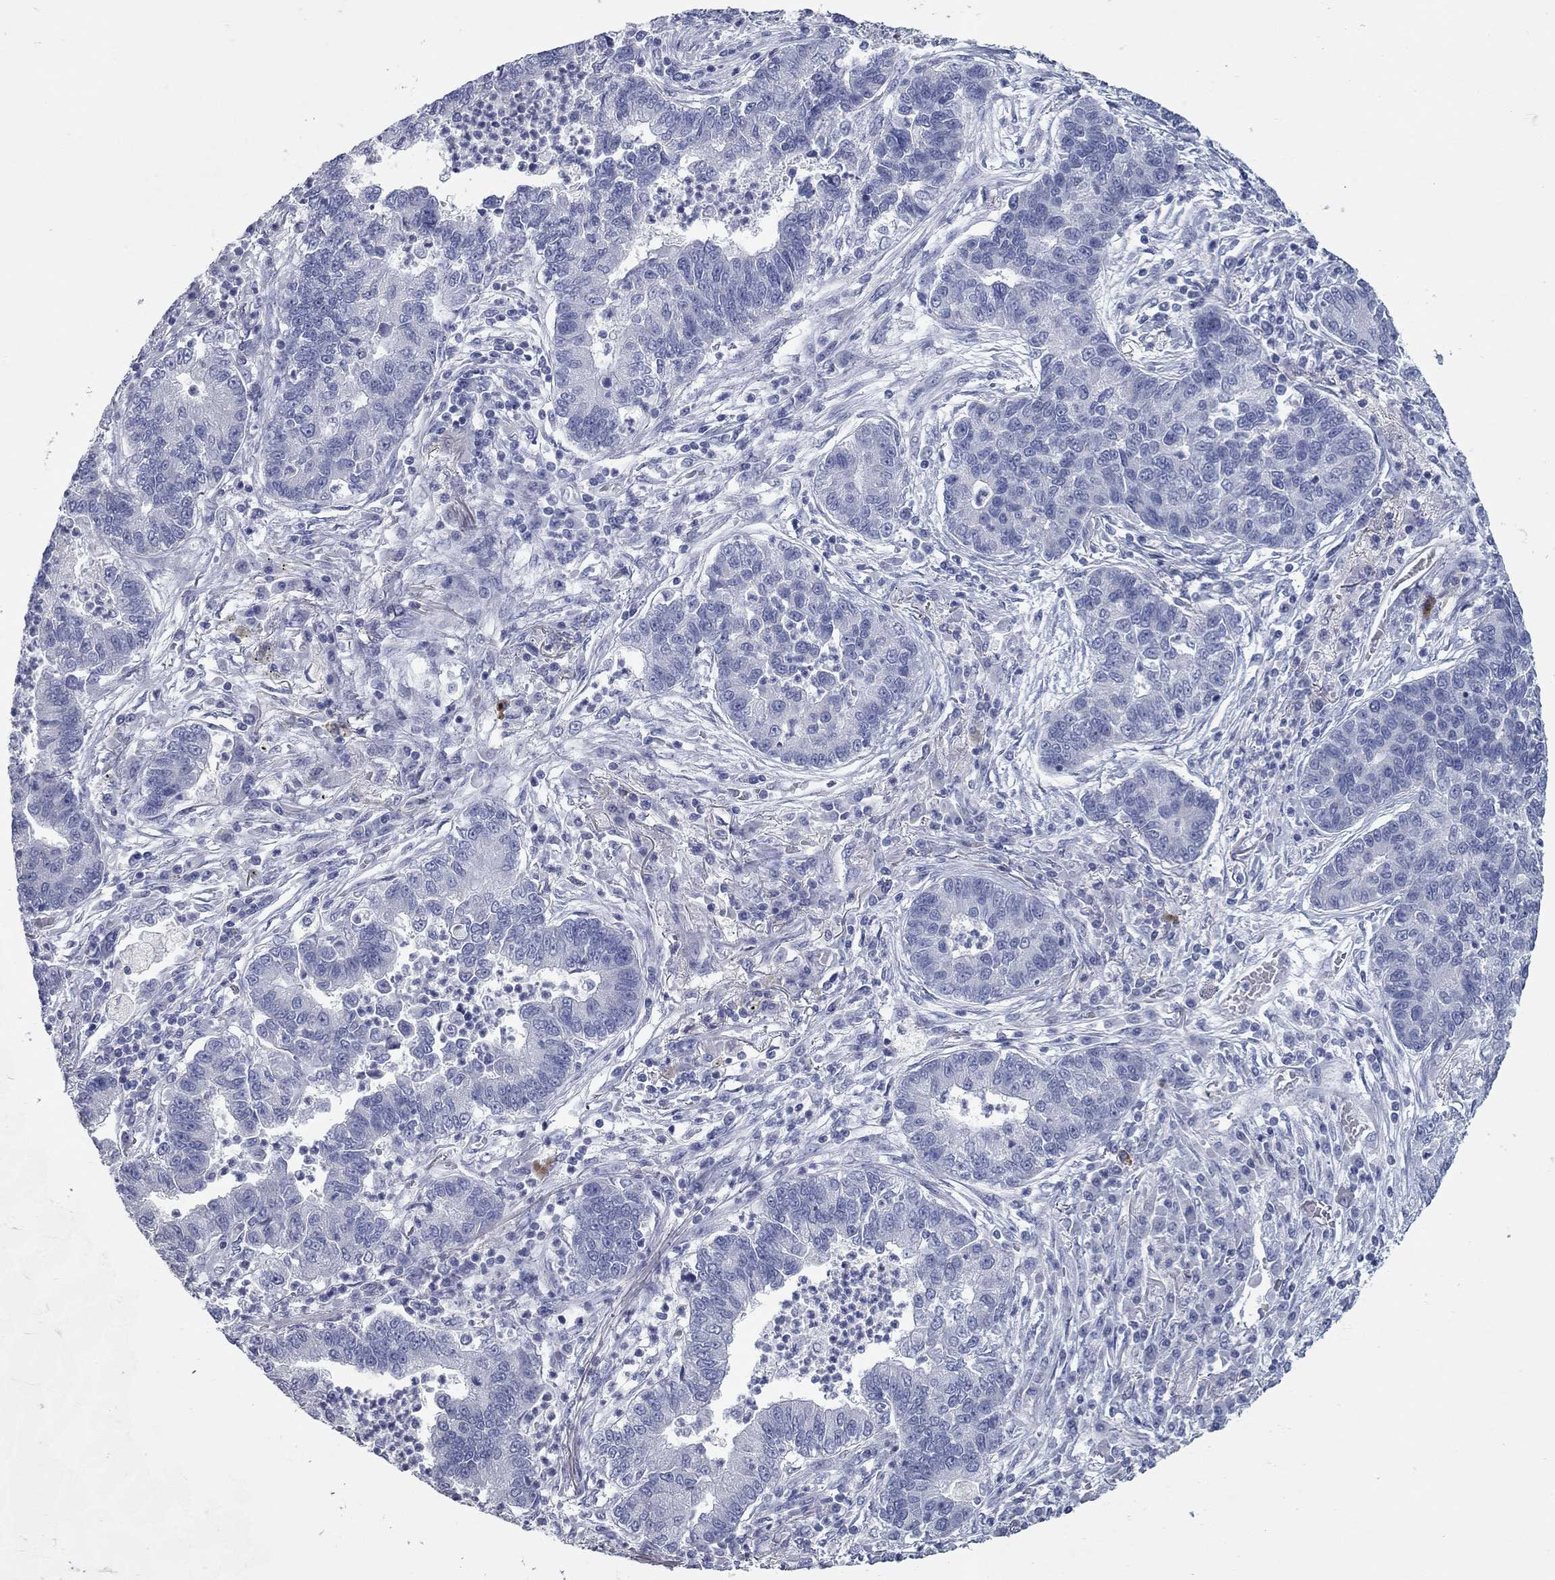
{"staining": {"intensity": "negative", "quantity": "none", "location": "none"}, "tissue": "lung cancer", "cell_type": "Tumor cells", "image_type": "cancer", "snomed": [{"axis": "morphology", "description": "Adenocarcinoma, NOS"}, {"axis": "topography", "description": "Lung"}], "caption": "Immunohistochemical staining of human lung adenocarcinoma demonstrates no significant expression in tumor cells.", "gene": "KIRREL2", "patient": {"sex": "female", "age": 57}}